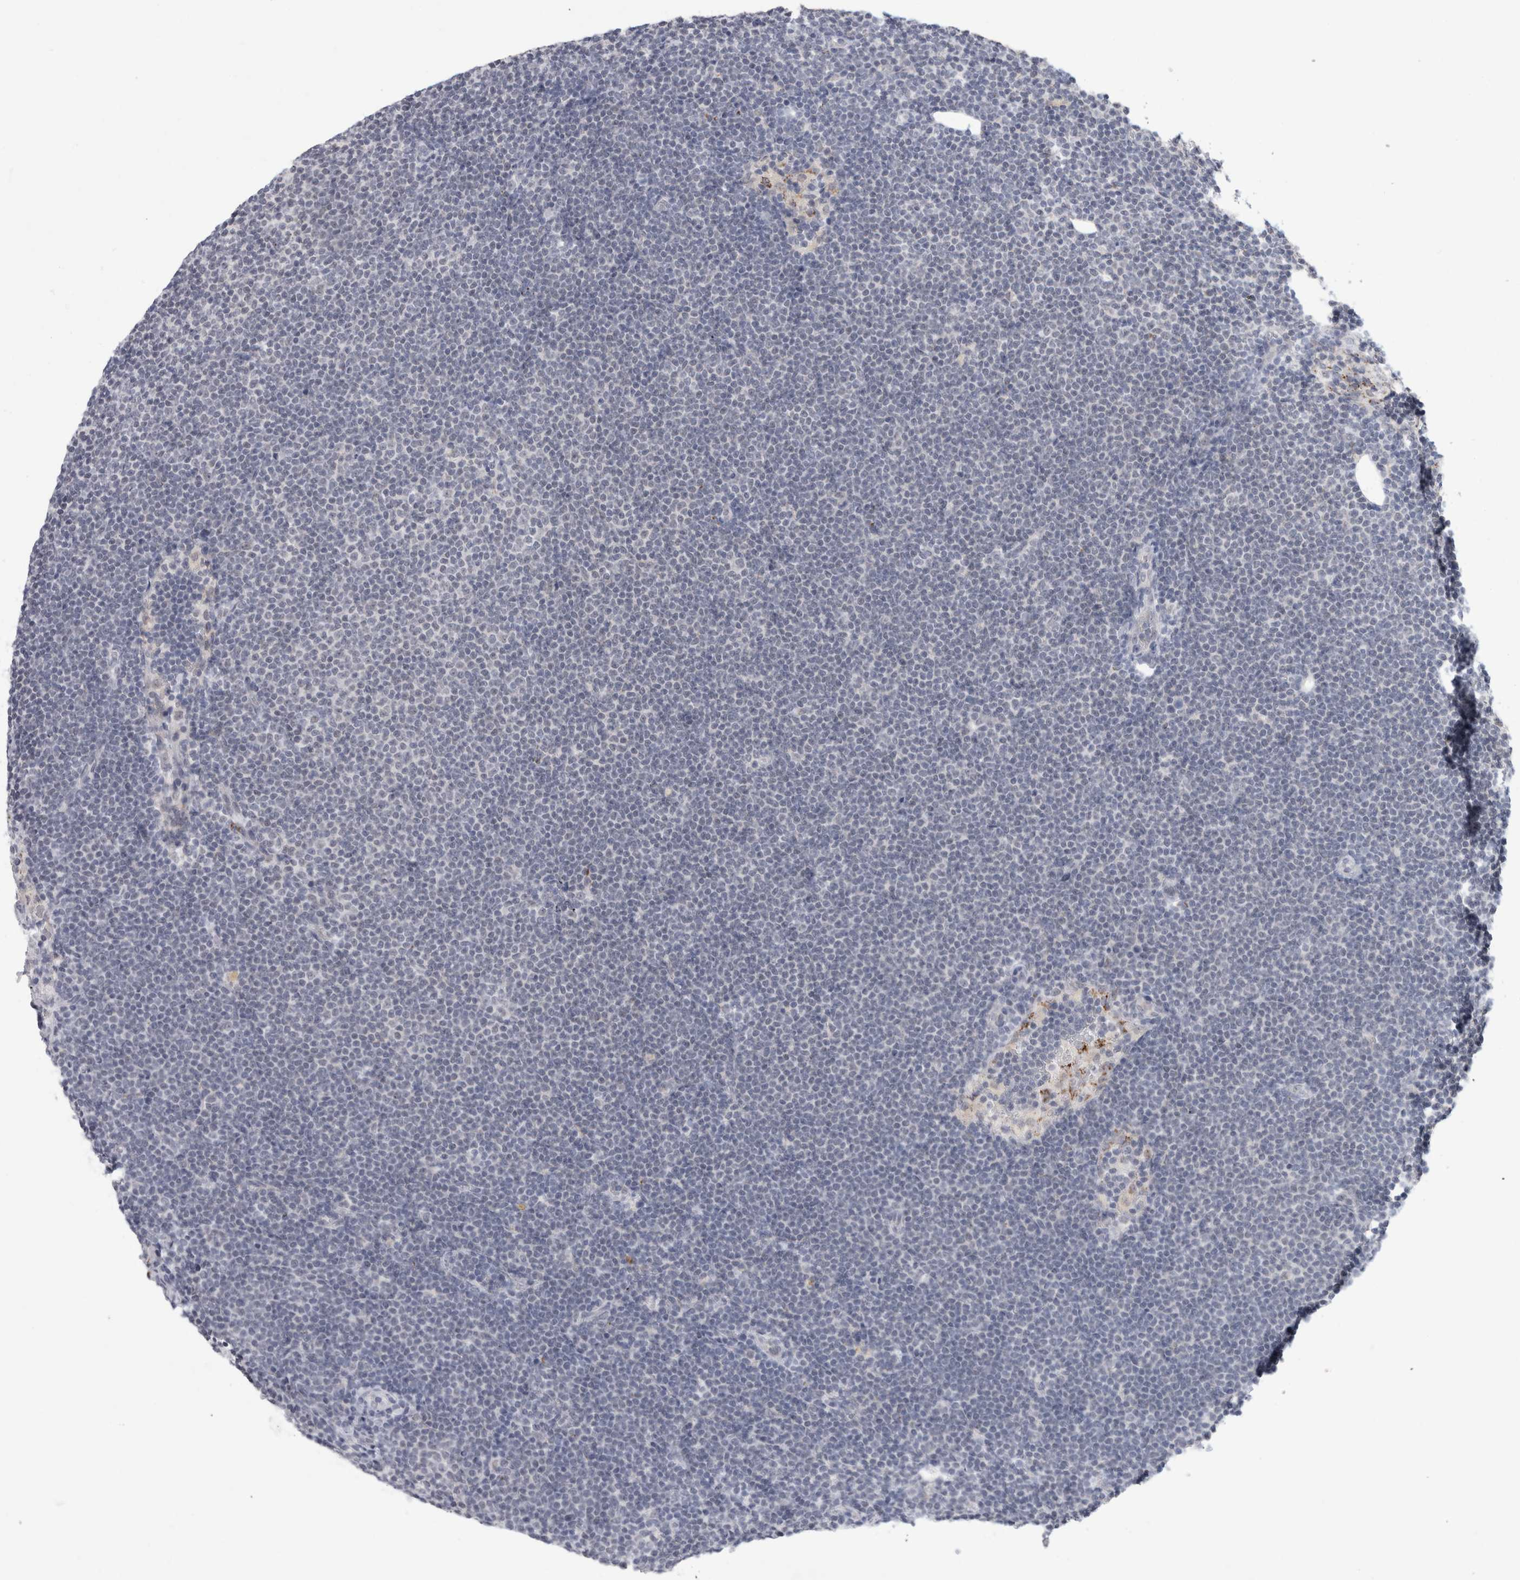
{"staining": {"intensity": "negative", "quantity": "none", "location": "none"}, "tissue": "lymphoma", "cell_type": "Tumor cells", "image_type": "cancer", "snomed": [{"axis": "morphology", "description": "Malignant lymphoma, non-Hodgkin's type, Low grade"}, {"axis": "topography", "description": "Lymph node"}], "caption": "High magnification brightfield microscopy of lymphoma stained with DAB (3,3'-diaminobenzidine) (brown) and counterstained with hematoxylin (blue): tumor cells show no significant positivity. (DAB immunohistochemistry with hematoxylin counter stain).", "gene": "NIPA1", "patient": {"sex": "female", "age": 53}}